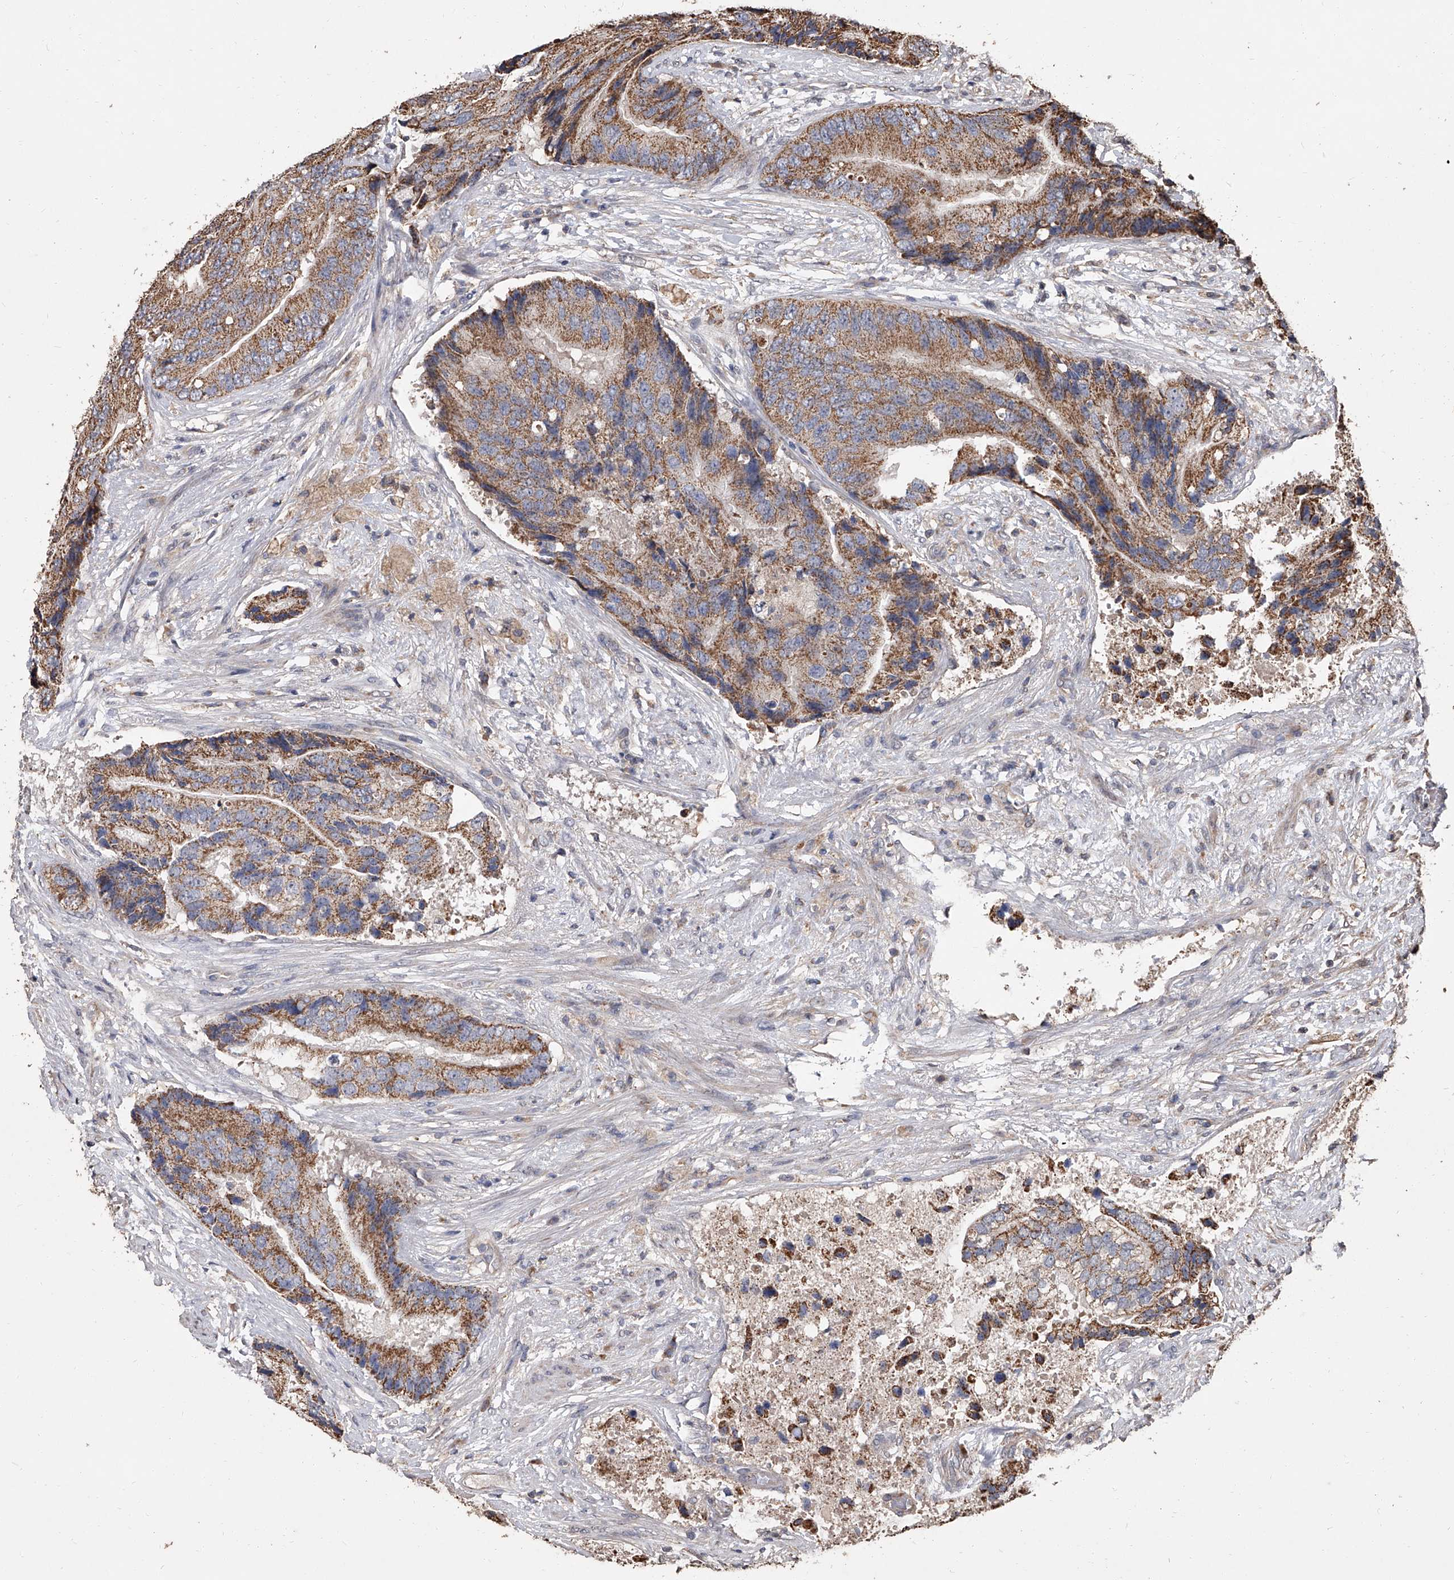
{"staining": {"intensity": "moderate", "quantity": ">75%", "location": "cytoplasmic/membranous"}, "tissue": "prostate cancer", "cell_type": "Tumor cells", "image_type": "cancer", "snomed": [{"axis": "morphology", "description": "Adenocarcinoma, High grade"}, {"axis": "topography", "description": "Prostate"}], "caption": "DAB immunohistochemical staining of high-grade adenocarcinoma (prostate) demonstrates moderate cytoplasmic/membranous protein positivity in approximately >75% of tumor cells.", "gene": "LTV1", "patient": {"sex": "male", "age": 70}}